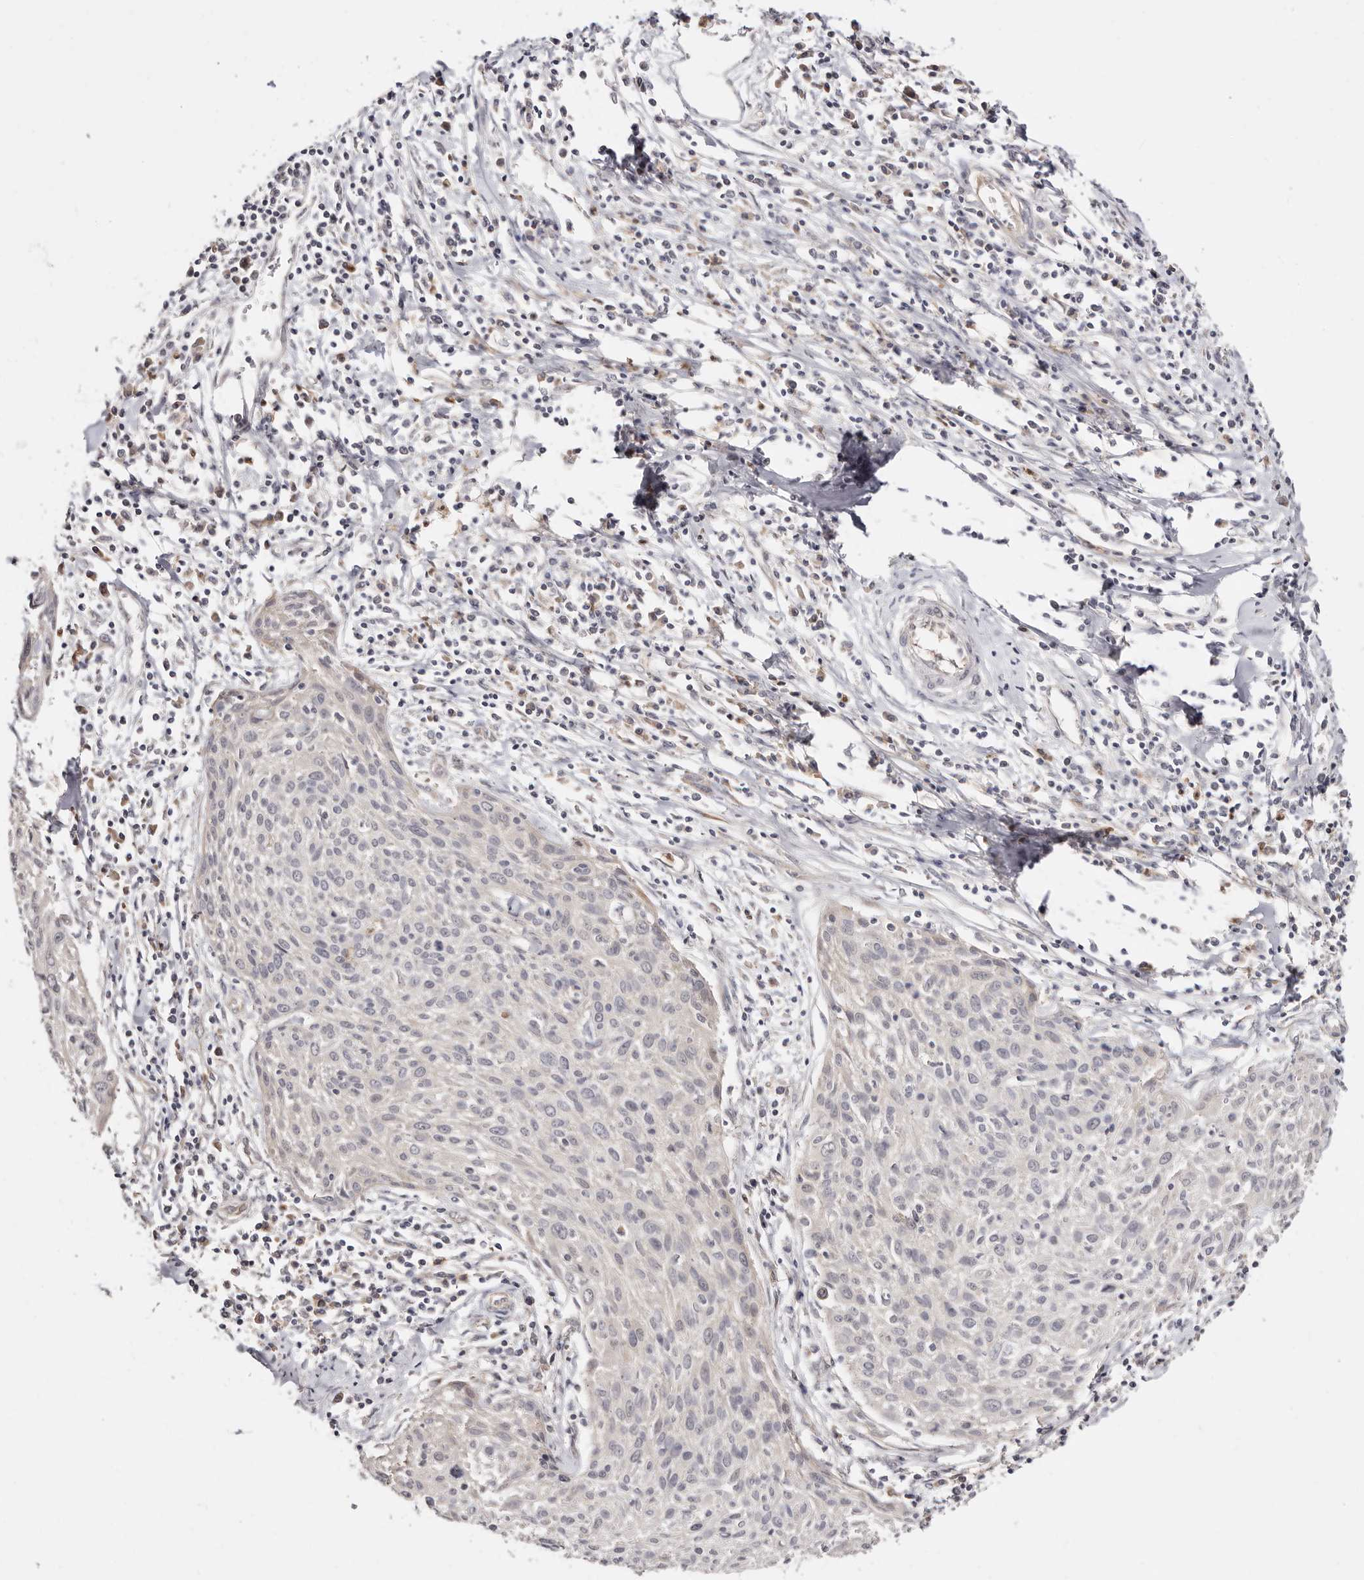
{"staining": {"intensity": "negative", "quantity": "none", "location": "none"}, "tissue": "cervical cancer", "cell_type": "Tumor cells", "image_type": "cancer", "snomed": [{"axis": "morphology", "description": "Squamous cell carcinoma, NOS"}, {"axis": "topography", "description": "Cervix"}], "caption": "DAB (3,3'-diaminobenzidine) immunohistochemical staining of human cervical cancer (squamous cell carcinoma) displays no significant staining in tumor cells.", "gene": "BCL2L15", "patient": {"sex": "female", "age": 51}}